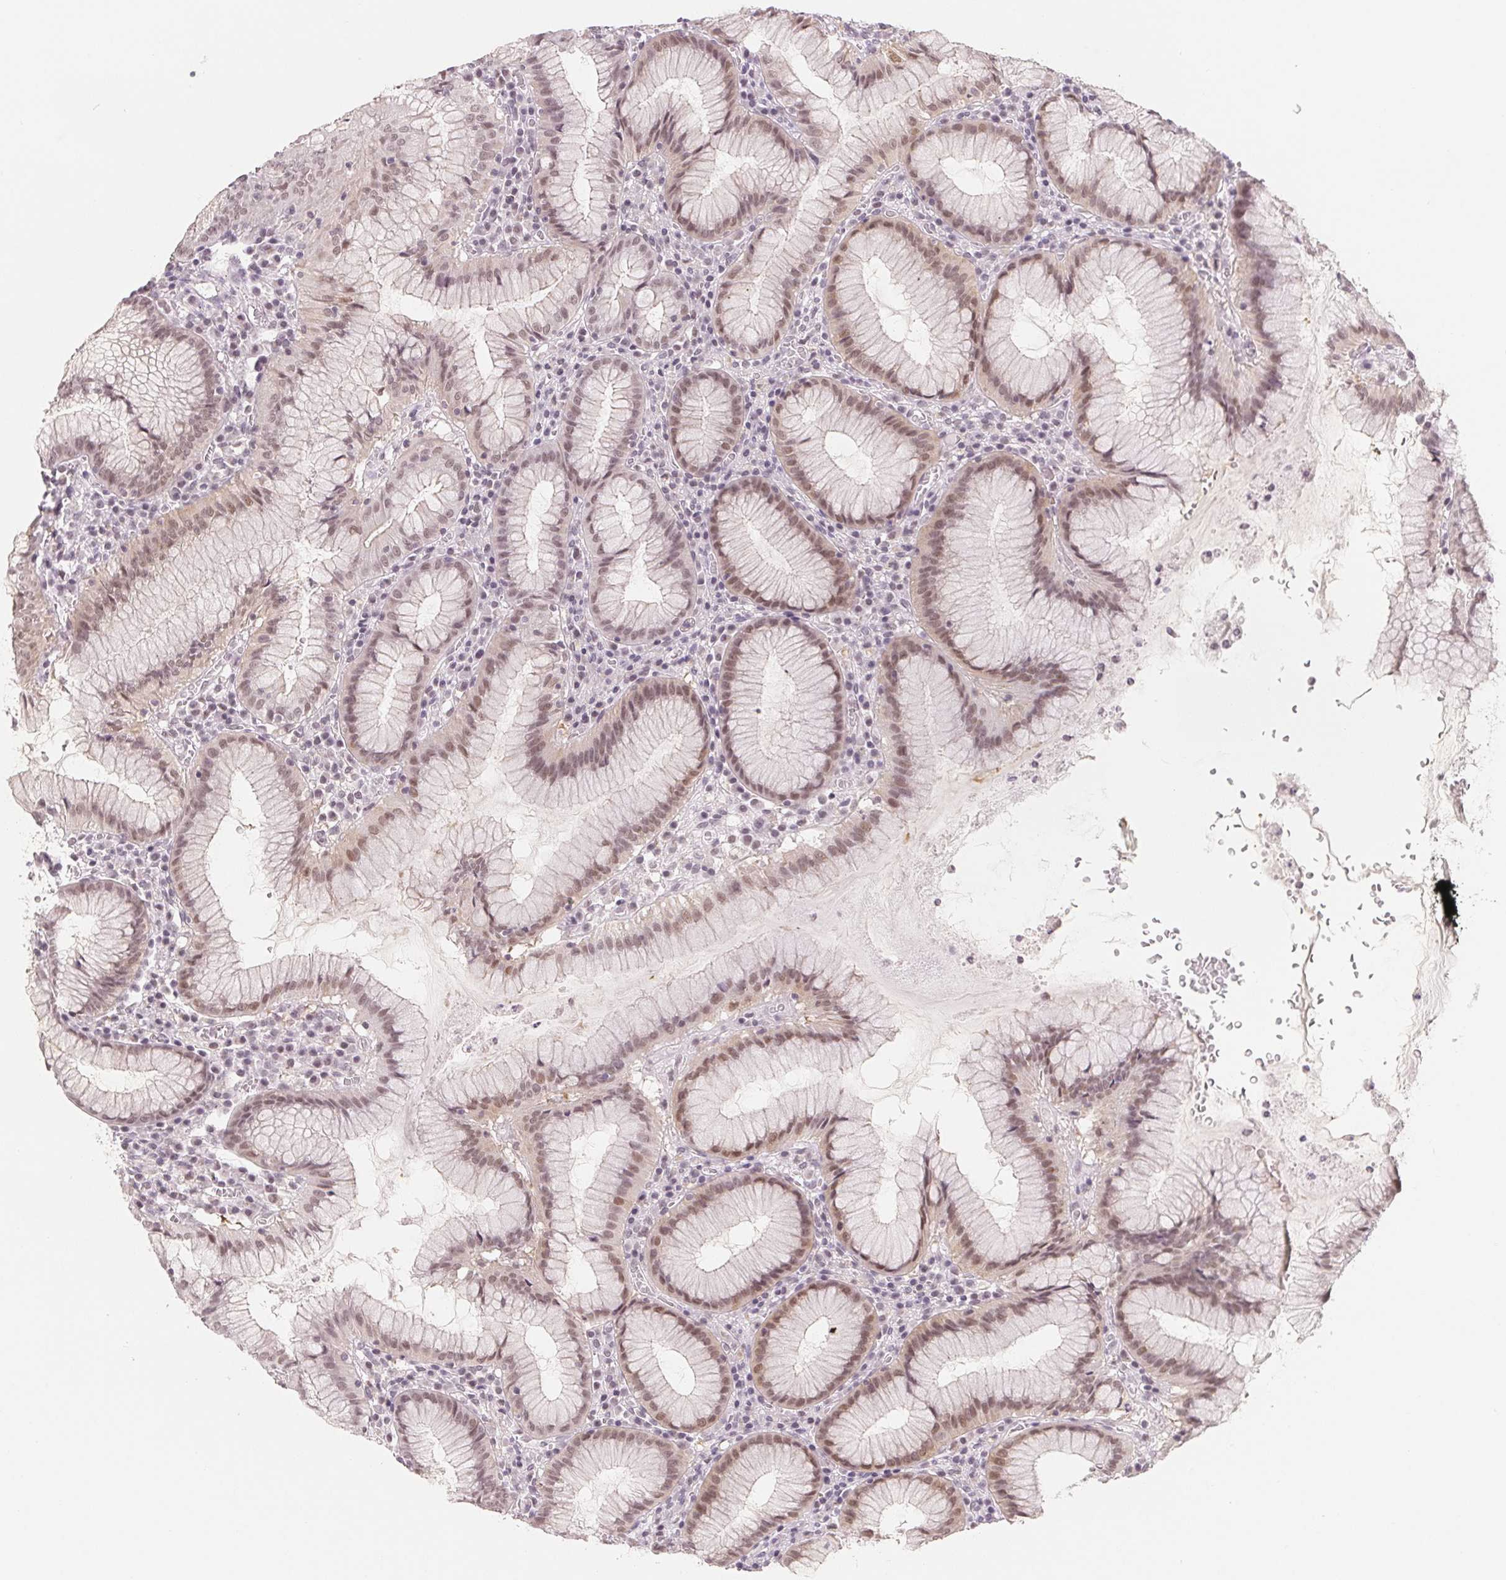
{"staining": {"intensity": "moderate", "quantity": "25%-75%", "location": "nuclear"}, "tissue": "stomach", "cell_type": "Glandular cells", "image_type": "normal", "snomed": [{"axis": "morphology", "description": "Normal tissue, NOS"}, {"axis": "topography", "description": "Stomach"}], "caption": "Benign stomach displays moderate nuclear expression in approximately 25%-75% of glandular cells, visualized by immunohistochemistry. (DAB (3,3'-diaminobenzidine) IHC with brightfield microscopy, high magnification).", "gene": "NXF3", "patient": {"sex": "male", "age": 55}}